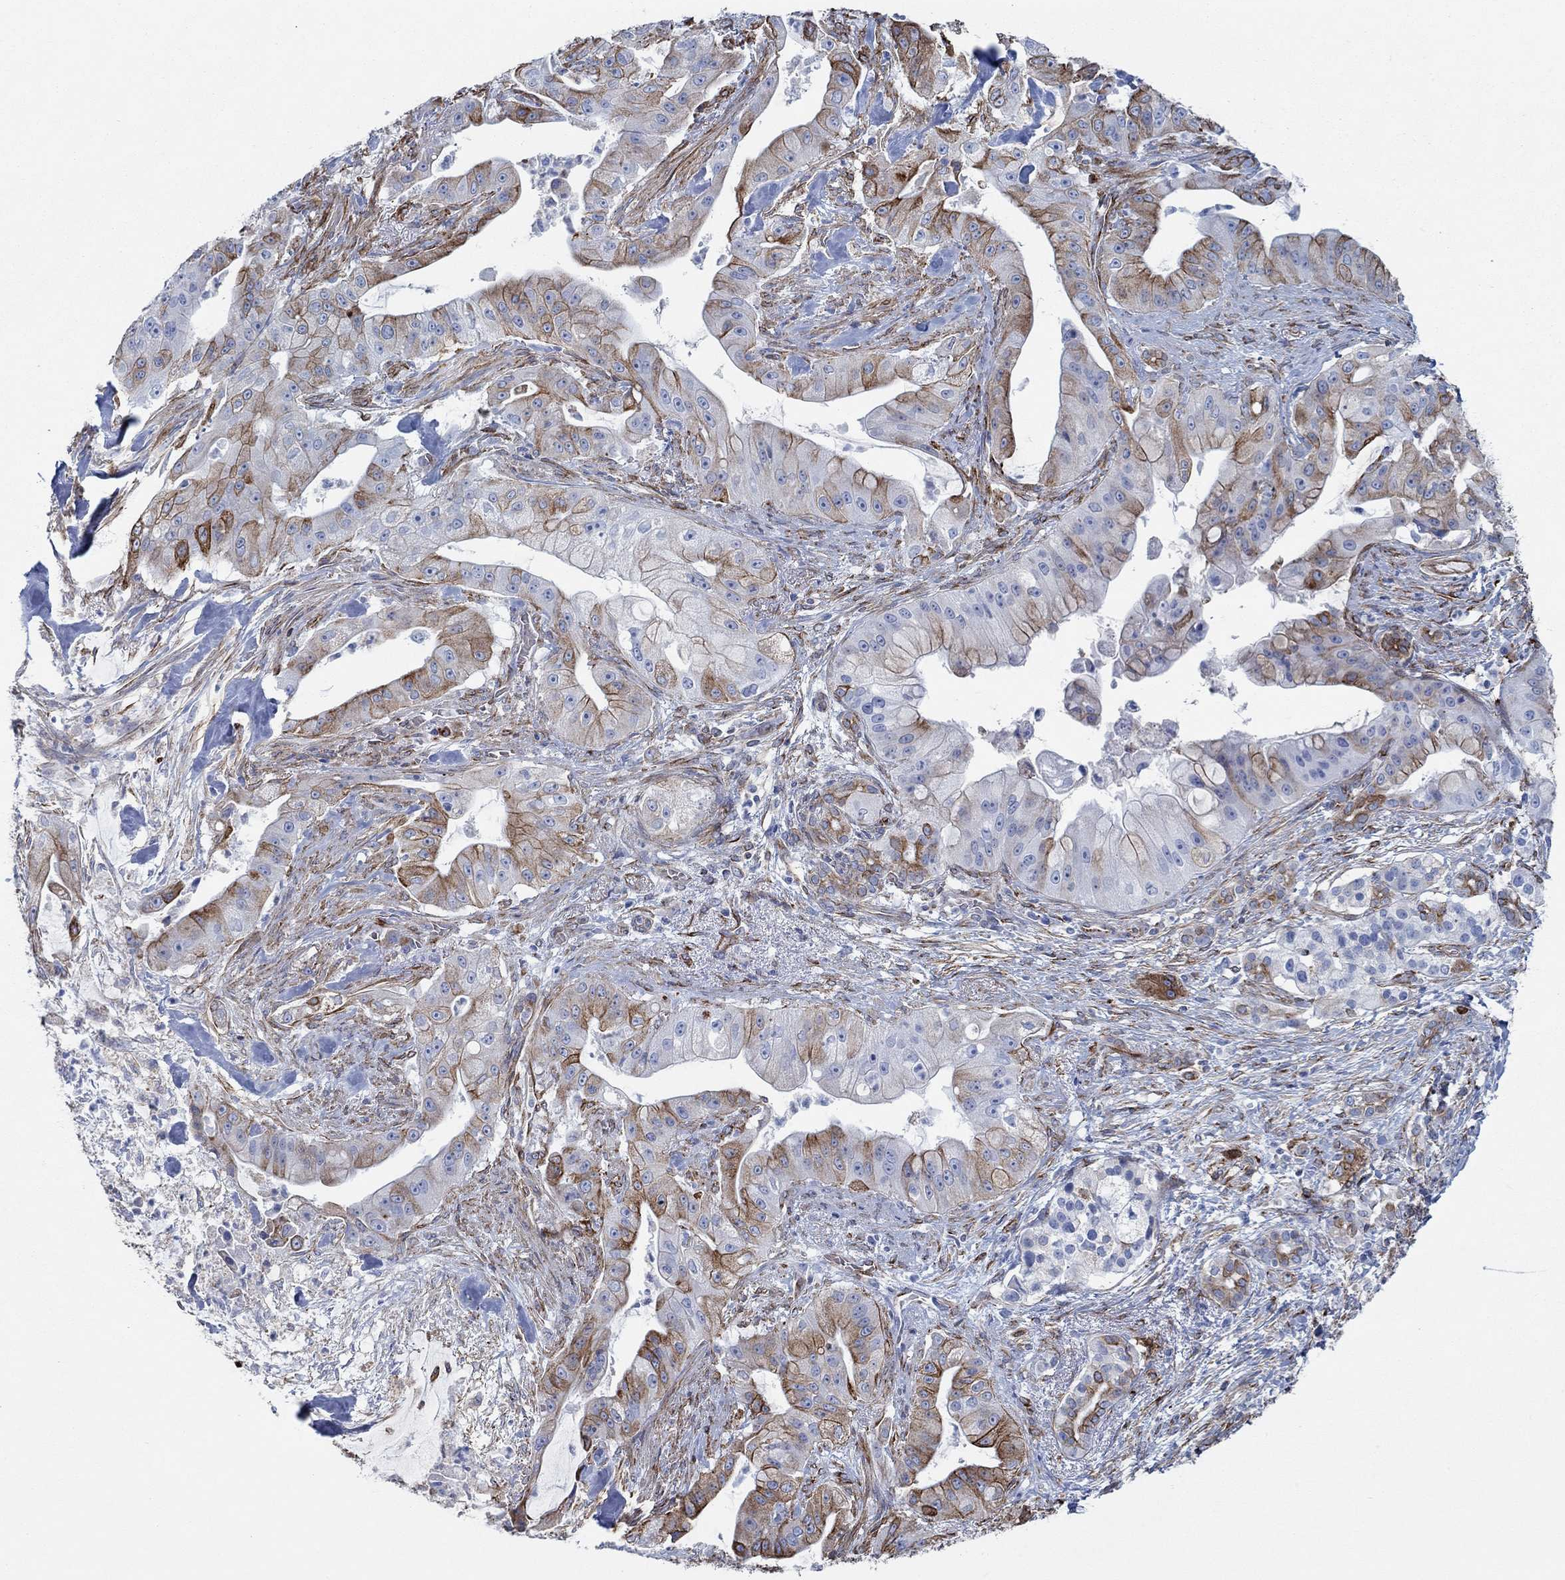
{"staining": {"intensity": "strong", "quantity": "25%-75%", "location": "cytoplasmic/membranous,nuclear"}, "tissue": "pancreatic cancer", "cell_type": "Tumor cells", "image_type": "cancer", "snomed": [{"axis": "morphology", "description": "Normal tissue, NOS"}, {"axis": "morphology", "description": "Inflammation, NOS"}, {"axis": "morphology", "description": "Adenocarcinoma, NOS"}, {"axis": "topography", "description": "Pancreas"}], "caption": "Pancreatic cancer stained for a protein exhibits strong cytoplasmic/membranous and nuclear positivity in tumor cells.", "gene": "STC2", "patient": {"sex": "male", "age": 57}}